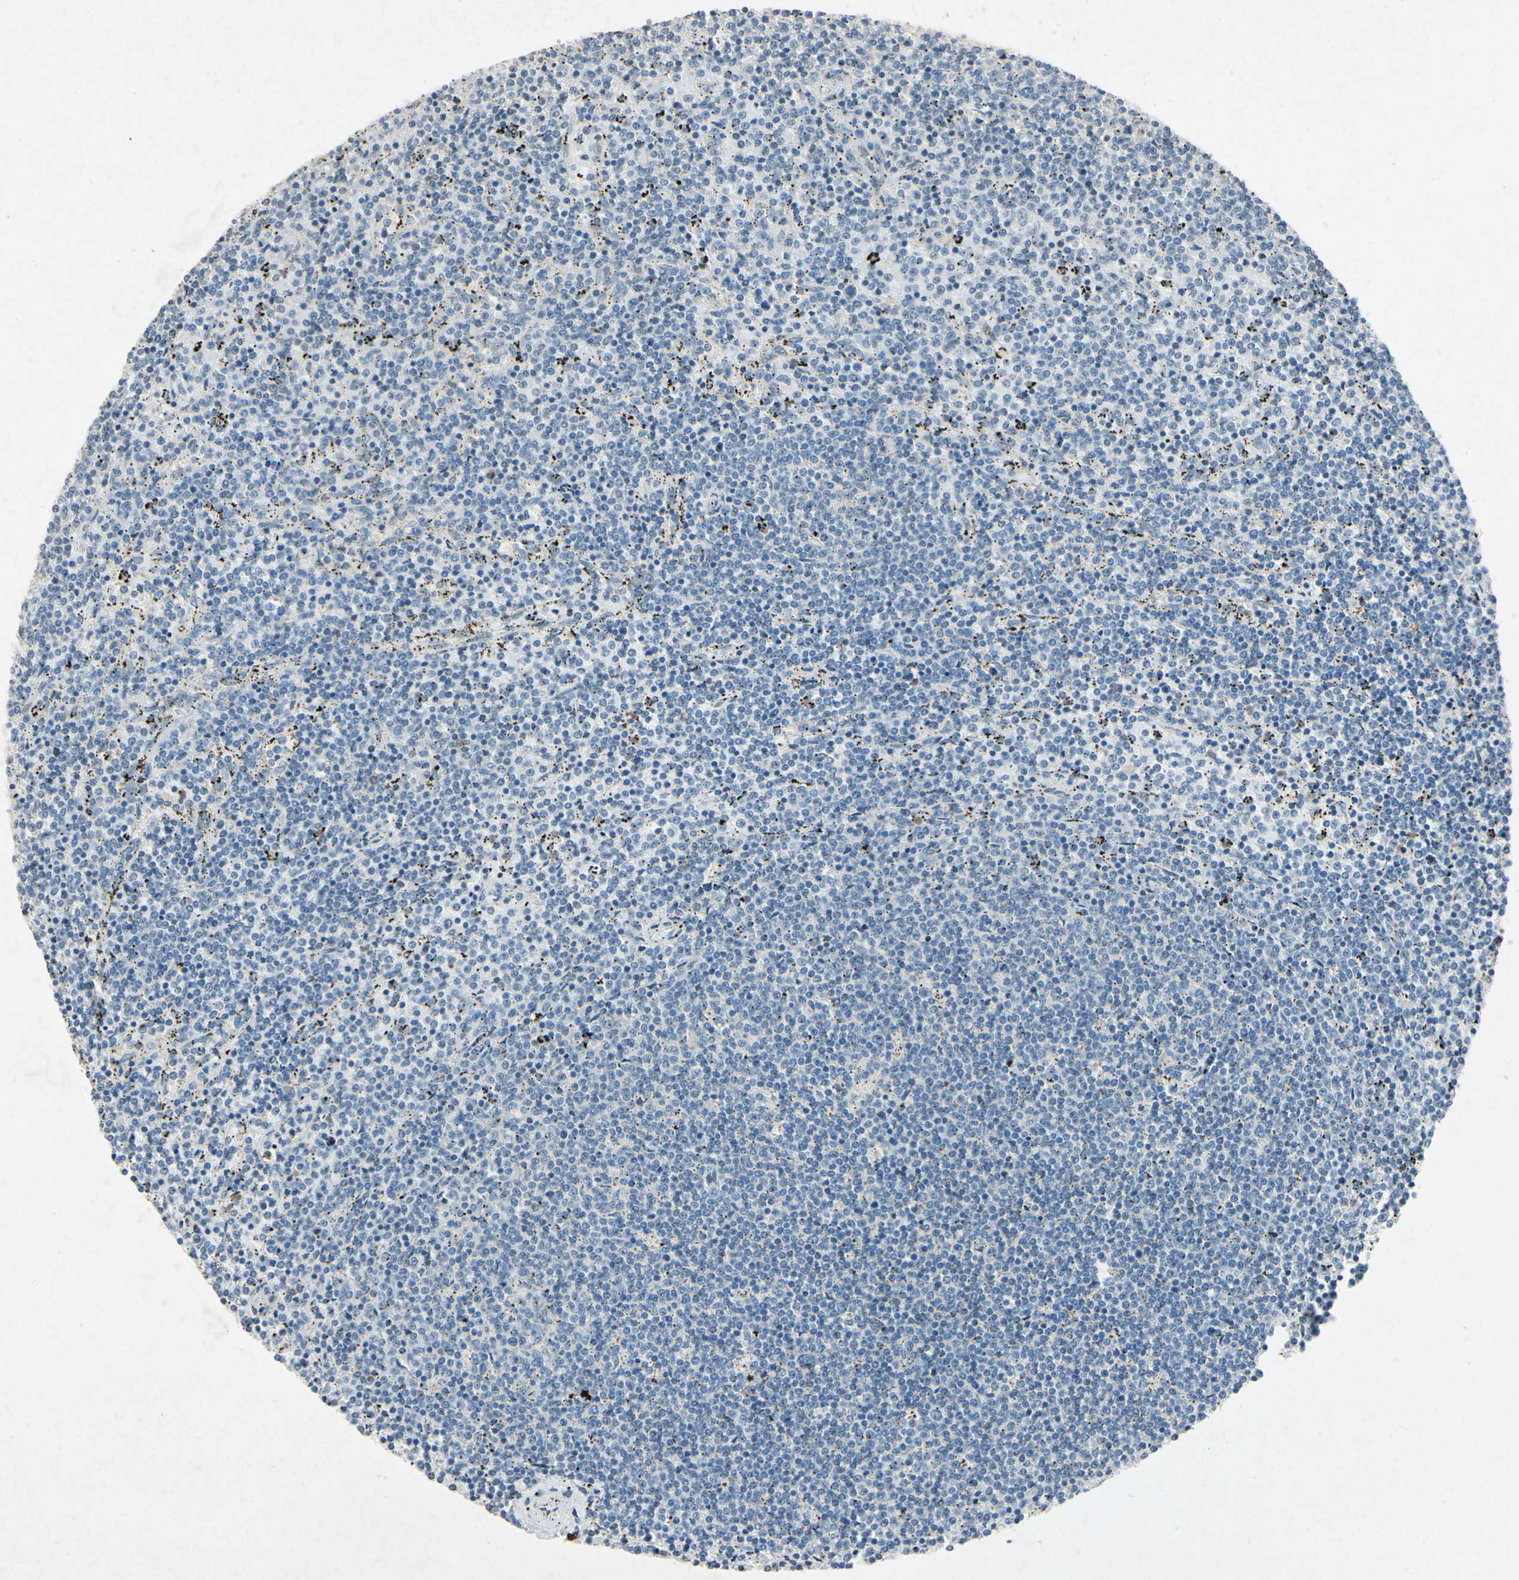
{"staining": {"intensity": "negative", "quantity": "none", "location": "none"}, "tissue": "lymphoma", "cell_type": "Tumor cells", "image_type": "cancer", "snomed": [{"axis": "morphology", "description": "Malignant lymphoma, non-Hodgkin's type, Low grade"}, {"axis": "topography", "description": "Spleen"}], "caption": "IHC of human malignant lymphoma, non-Hodgkin's type (low-grade) reveals no staining in tumor cells.", "gene": "HSPA1B", "patient": {"sex": "female", "age": 50}}